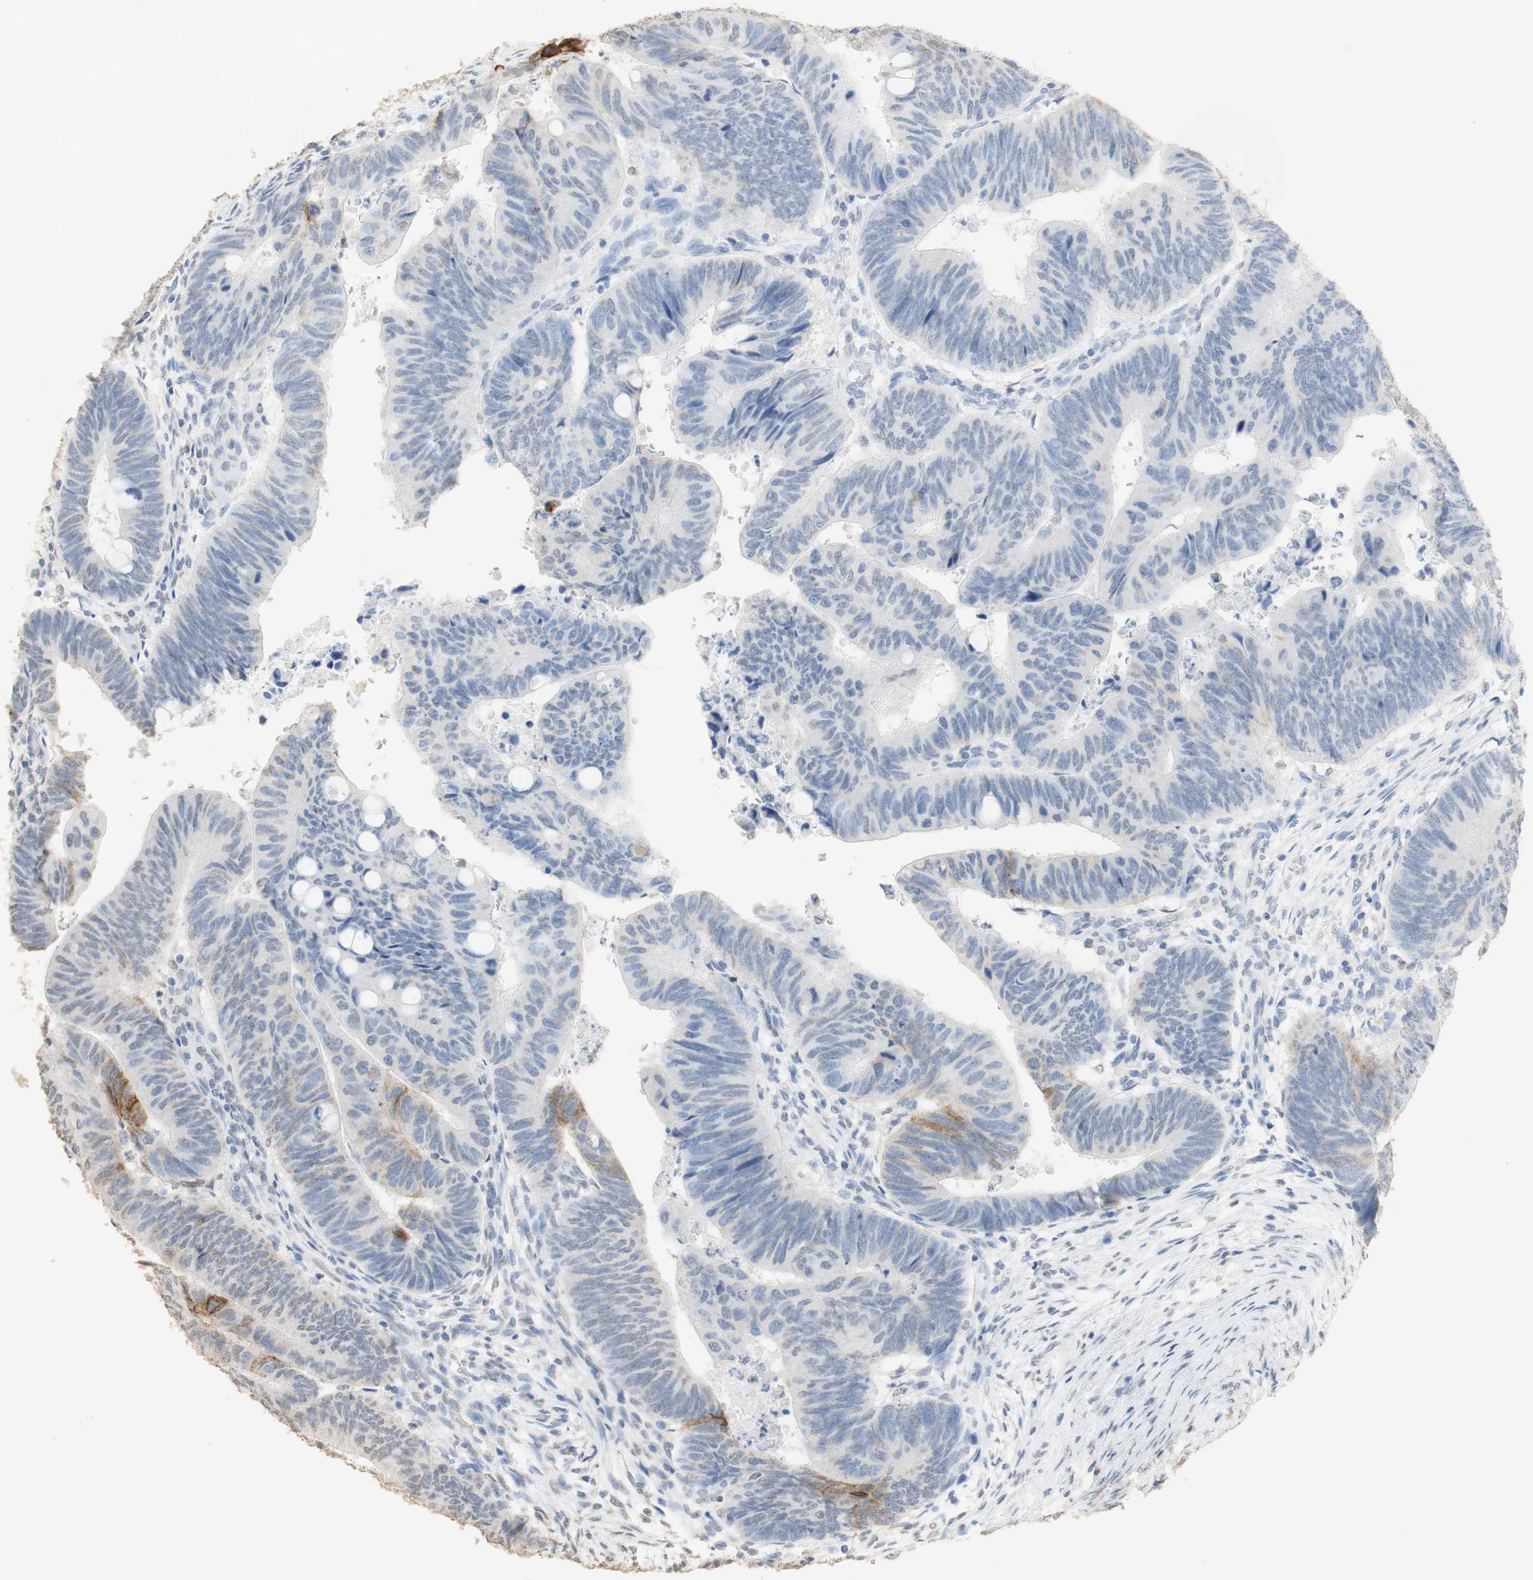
{"staining": {"intensity": "strong", "quantity": "<25%", "location": "cytoplasmic/membranous"}, "tissue": "colorectal cancer", "cell_type": "Tumor cells", "image_type": "cancer", "snomed": [{"axis": "morphology", "description": "Normal tissue, NOS"}, {"axis": "morphology", "description": "Adenocarcinoma, NOS"}, {"axis": "topography", "description": "Rectum"}, {"axis": "topography", "description": "Peripheral nerve tissue"}], "caption": "Immunohistochemical staining of colorectal adenocarcinoma reveals medium levels of strong cytoplasmic/membranous staining in approximately <25% of tumor cells. The staining was performed using DAB, with brown indicating positive protein expression. Nuclei are stained blue with hematoxylin.", "gene": "L1CAM", "patient": {"sex": "male", "age": 92}}